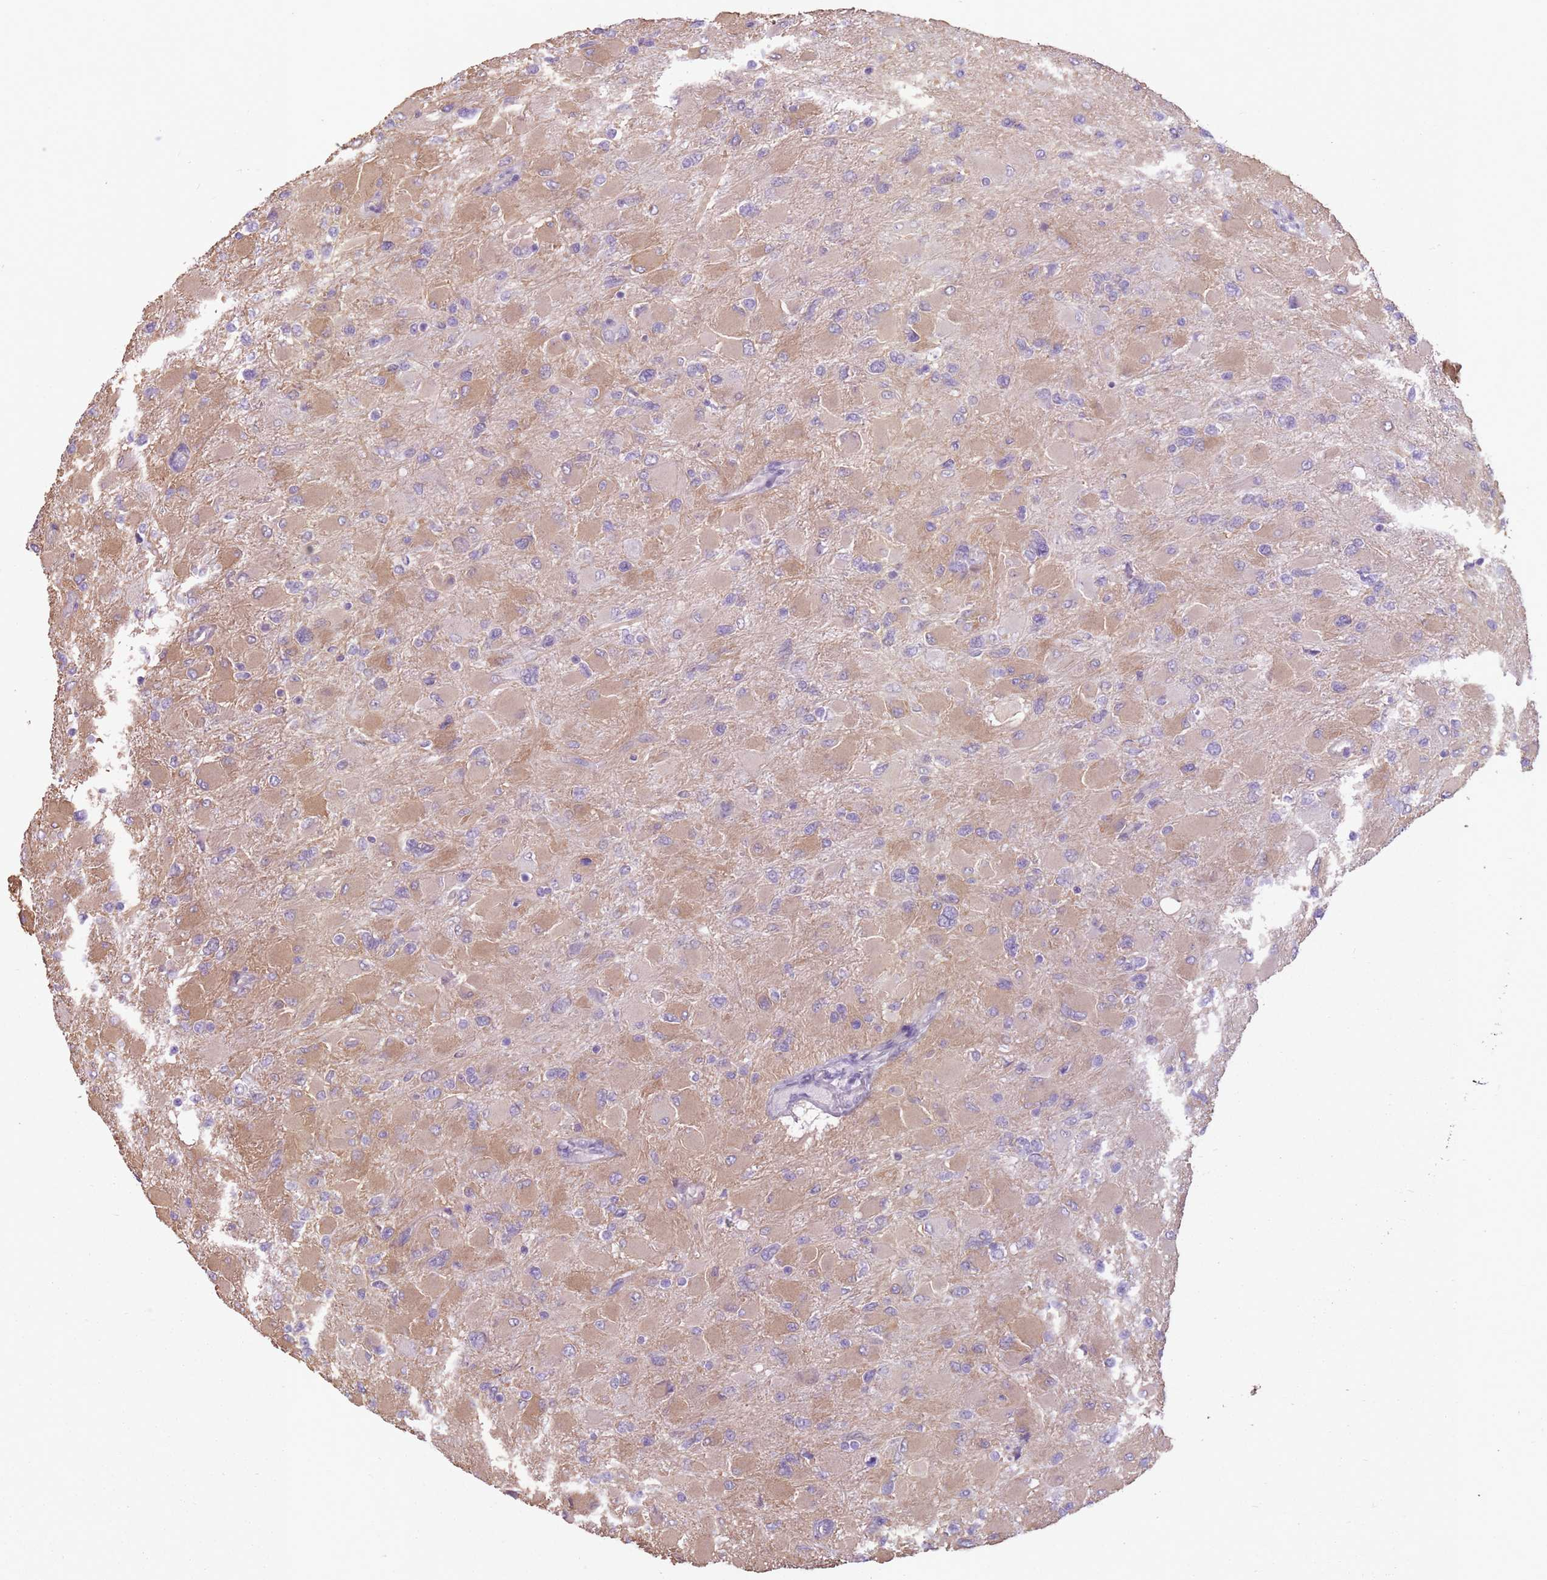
{"staining": {"intensity": "weak", "quantity": "25%-75%", "location": "cytoplasmic/membranous"}, "tissue": "glioma", "cell_type": "Tumor cells", "image_type": "cancer", "snomed": [{"axis": "morphology", "description": "Glioma, malignant, High grade"}, {"axis": "topography", "description": "Cerebral cortex"}], "caption": "Glioma stained with IHC demonstrates weak cytoplasmic/membranous positivity in approximately 25%-75% of tumor cells.", "gene": "ADD1", "patient": {"sex": "female", "age": 36}}